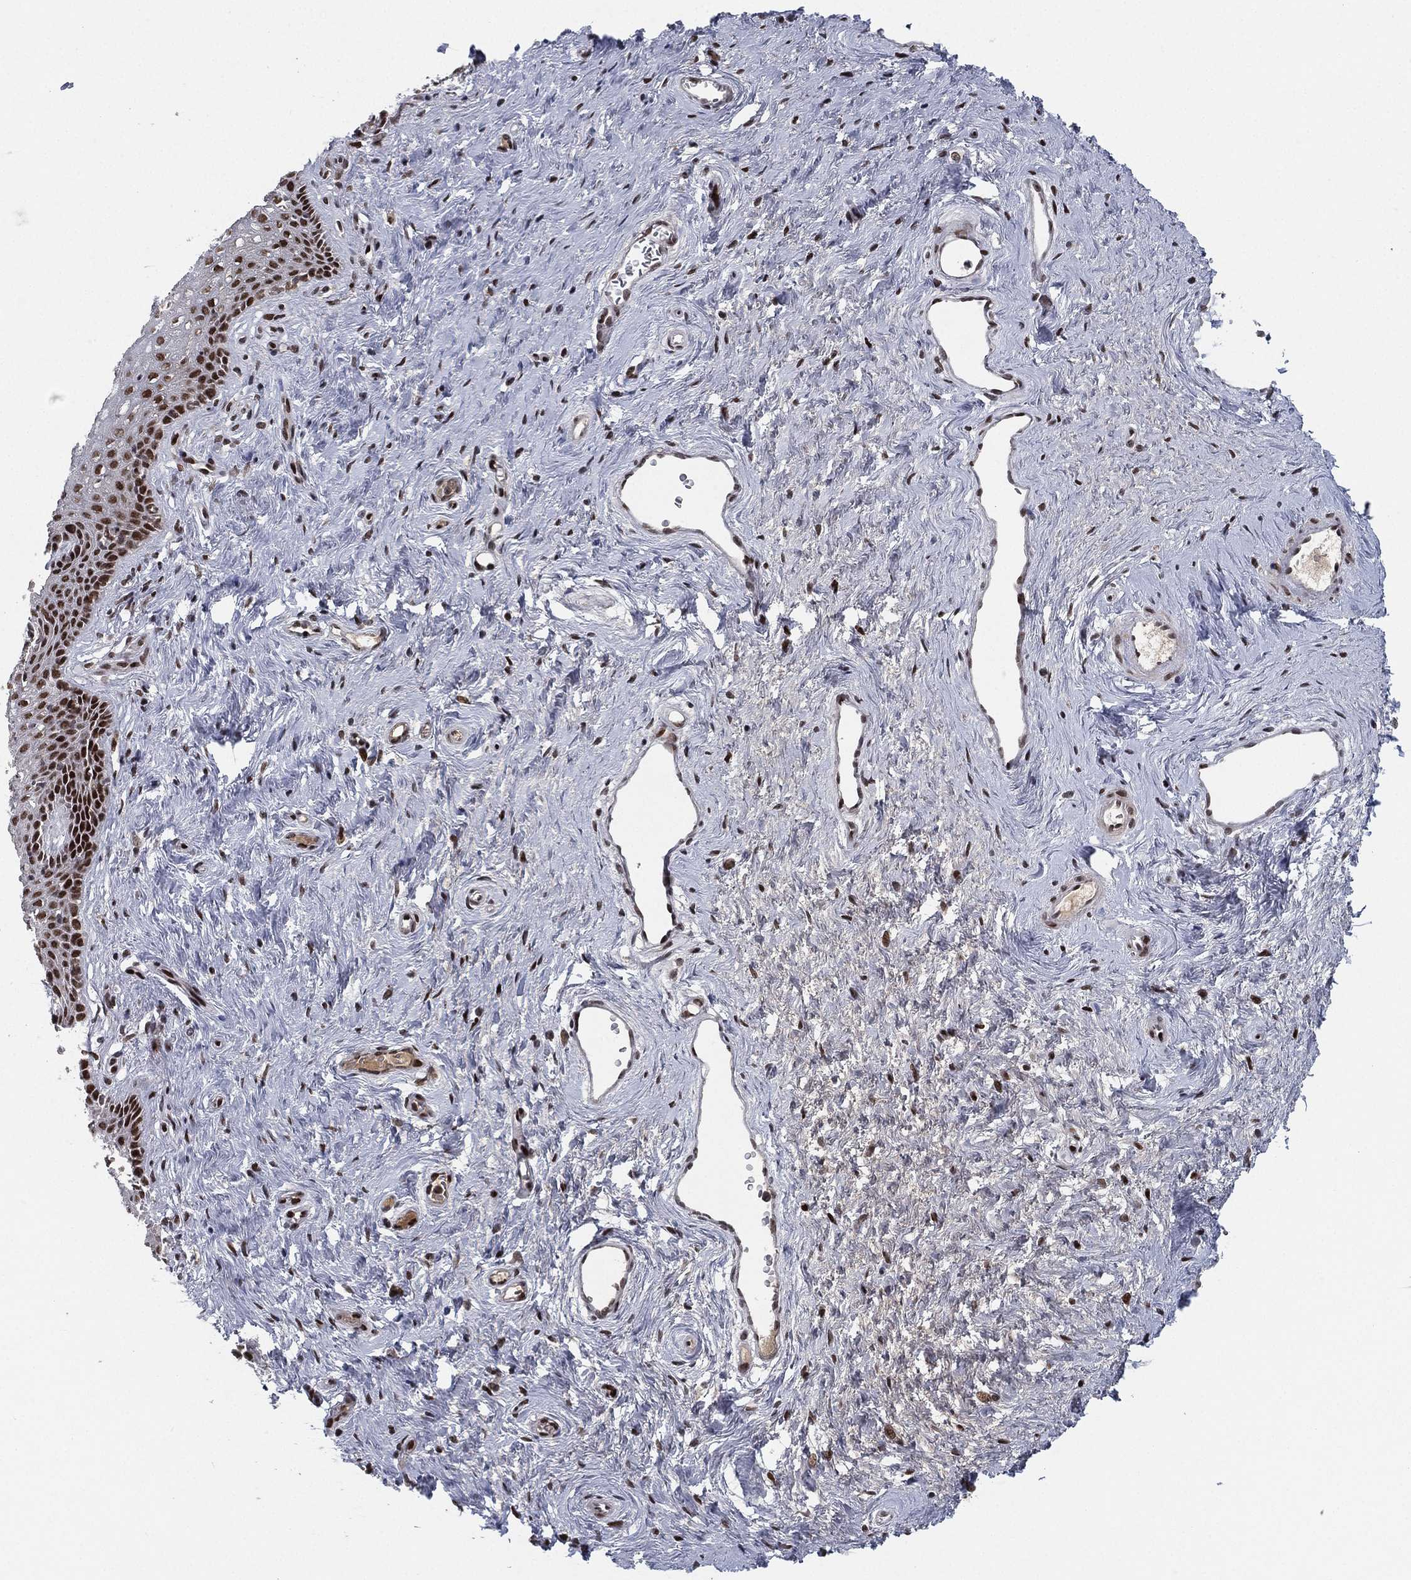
{"staining": {"intensity": "strong", "quantity": "25%-75%", "location": "nuclear"}, "tissue": "vagina", "cell_type": "Squamous epithelial cells", "image_type": "normal", "snomed": [{"axis": "morphology", "description": "Normal tissue, NOS"}, {"axis": "topography", "description": "Vagina"}], "caption": "The photomicrograph reveals immunohistochemical staining of unremarkable vagina. There is strong nuclear expression is present in approximately 25%-75% of squamous epithelial cells. Nuclei are stained in blue.", "gene": "RTF1", "patient": {"sex": "female", "age": 45}}